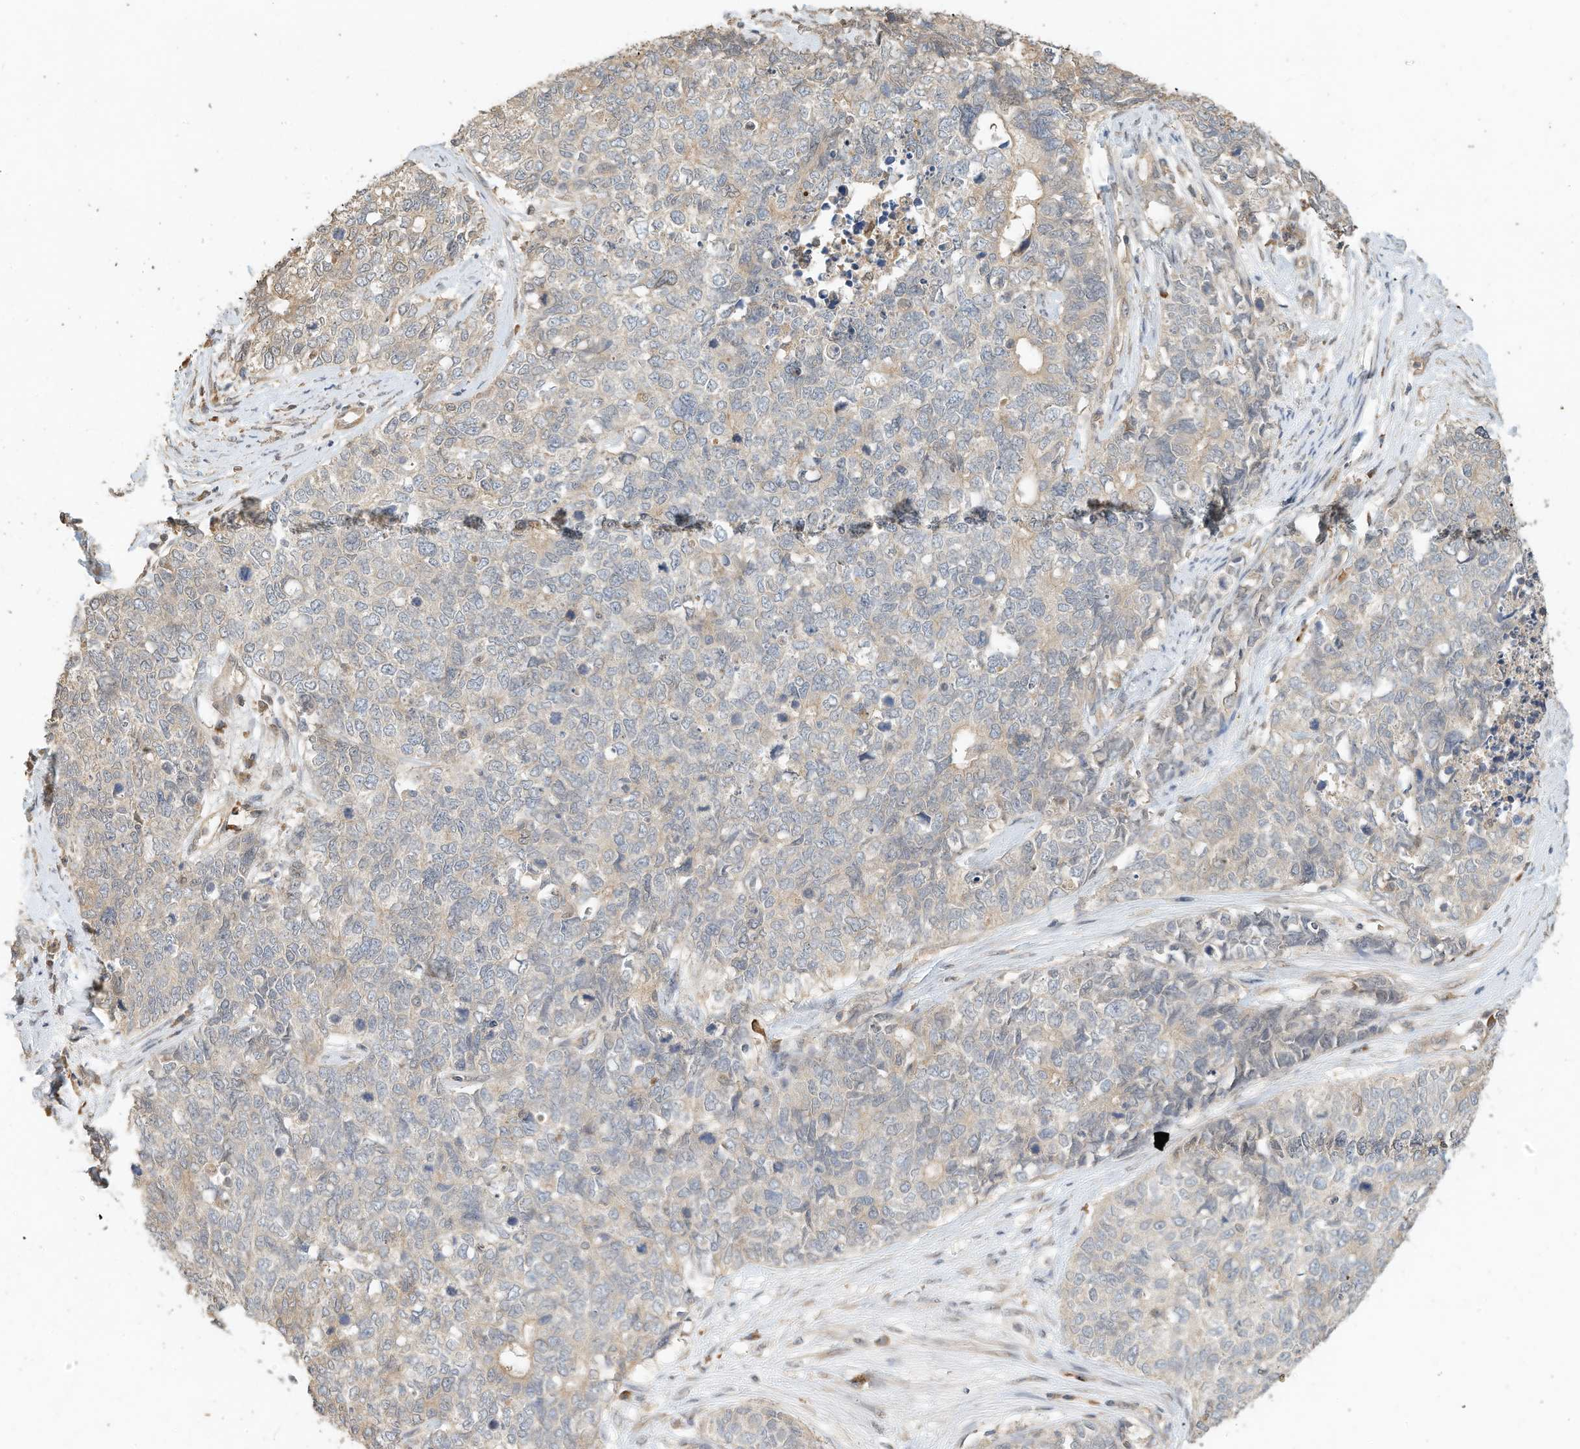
{"staining": {"intensity": "negative", "quantity": "none", "location": "none"}, "tissue": "cervical cancer", "cell_type": "Tumor cells", "image_type": "cancer", "snomed": [{"axis": "morphology", "description": "Squamous cell carcinoma, NOS"}, {"axis": "topography", "description": "Cervix"}], "caption": "Cervical squamous cell carcinoma stained for a protein using immunohistochemistry (IHC) displays no expression tumor cells.", "gene": "OFD1", "patient": {"sex": "female", "age": 63}}